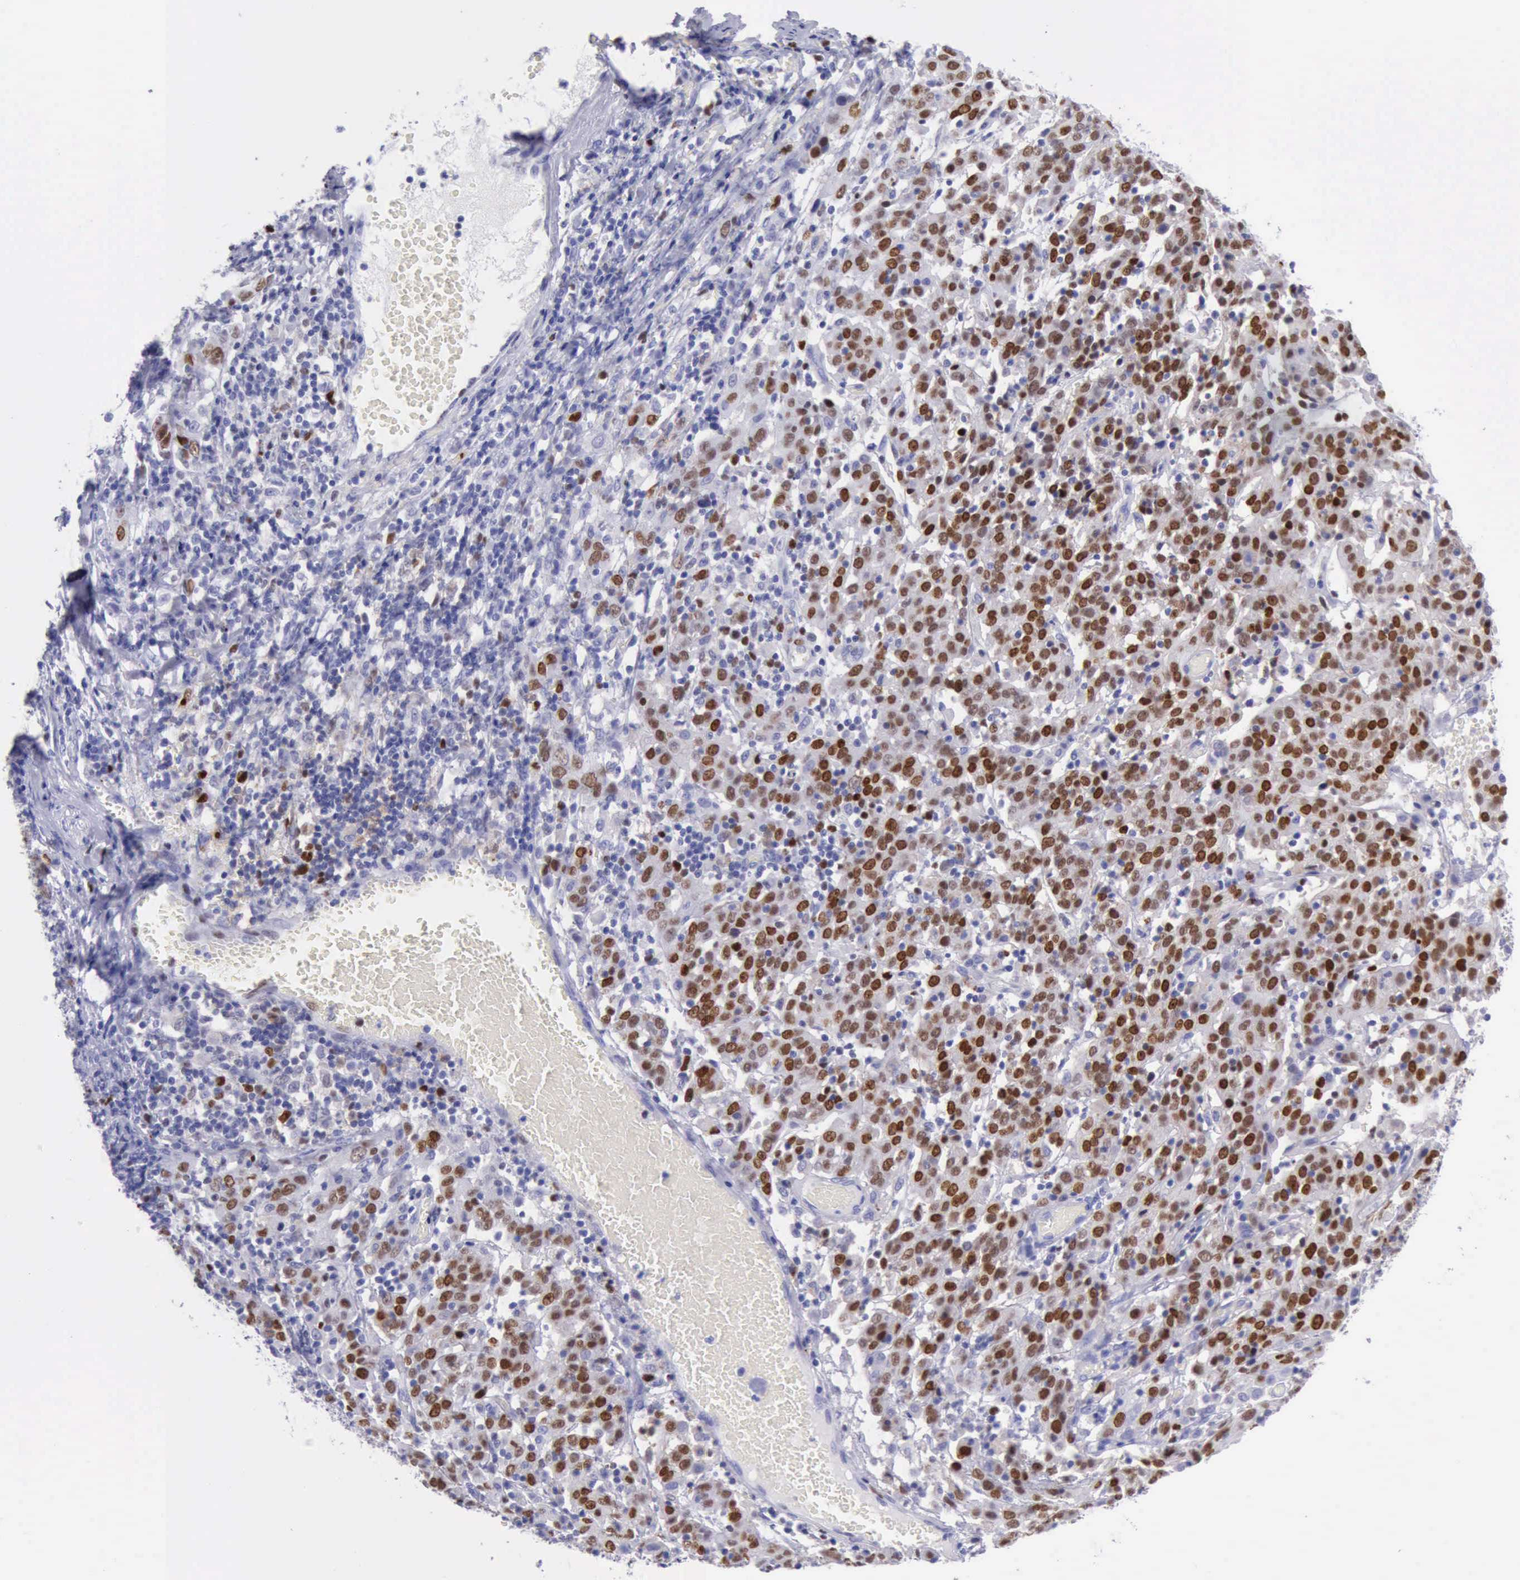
{"staining": {"intensity": "strong", "quantity": ">75%", "location": "nuclear"}, "tissue": "cervical cancer", "cell_type": "Tumor cells", "image_type": "cancer", "snomed": [{"axis": "morphology", "description": "Normal tissue, NOS"}, {"axis": "morphology", "description": "Squamous cell carcinoma, NOS"}, {"axis": "topography", "description": "Cervix"}], "caption": "Squamous cell carcinoma (cervical) stained with a brown dye displays strong nuclear positive staining in approximately >75% of tumor cells.", "gene": "MCM2", "patient": {"sex": "female", "age": 67}}